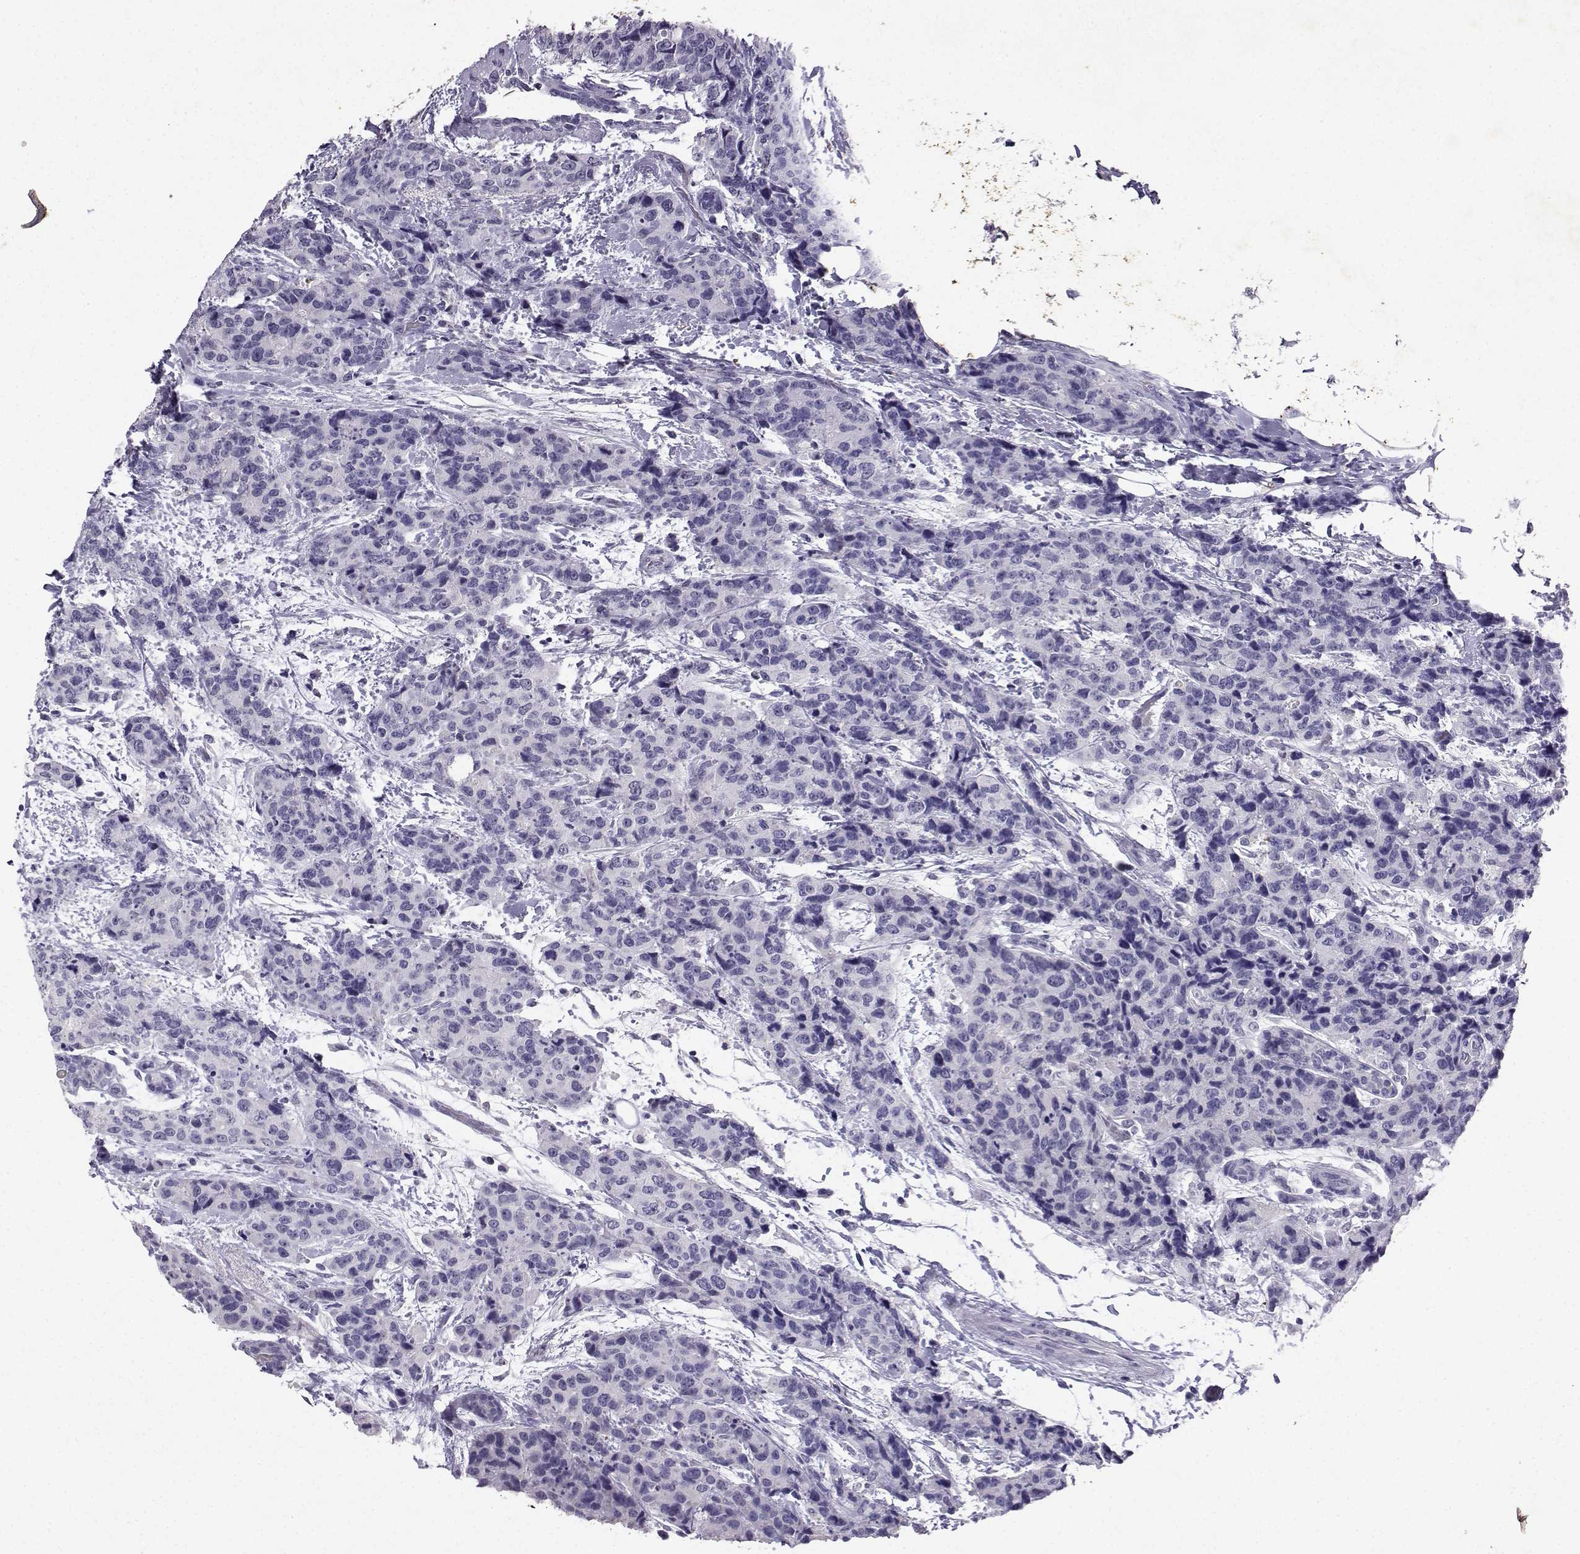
{"staining": {"intensity": "negative", "quantity": "none", "location": "none"}, "tissue": "breast cancer", "cell_type": "Tumor cells", "image_type": "cancer", "snomed": [{"axis": "morphology", "description": "Lobular carcinoma"}, {"axis": "topography", "description": "Breast"}], "caption": "A histopathology image of breast lobular carcinoma stained for a protein exhibits no brown staining in tumor cells.", "gene": "TBR1", "patient": {"sex": "female", "age": 59}}